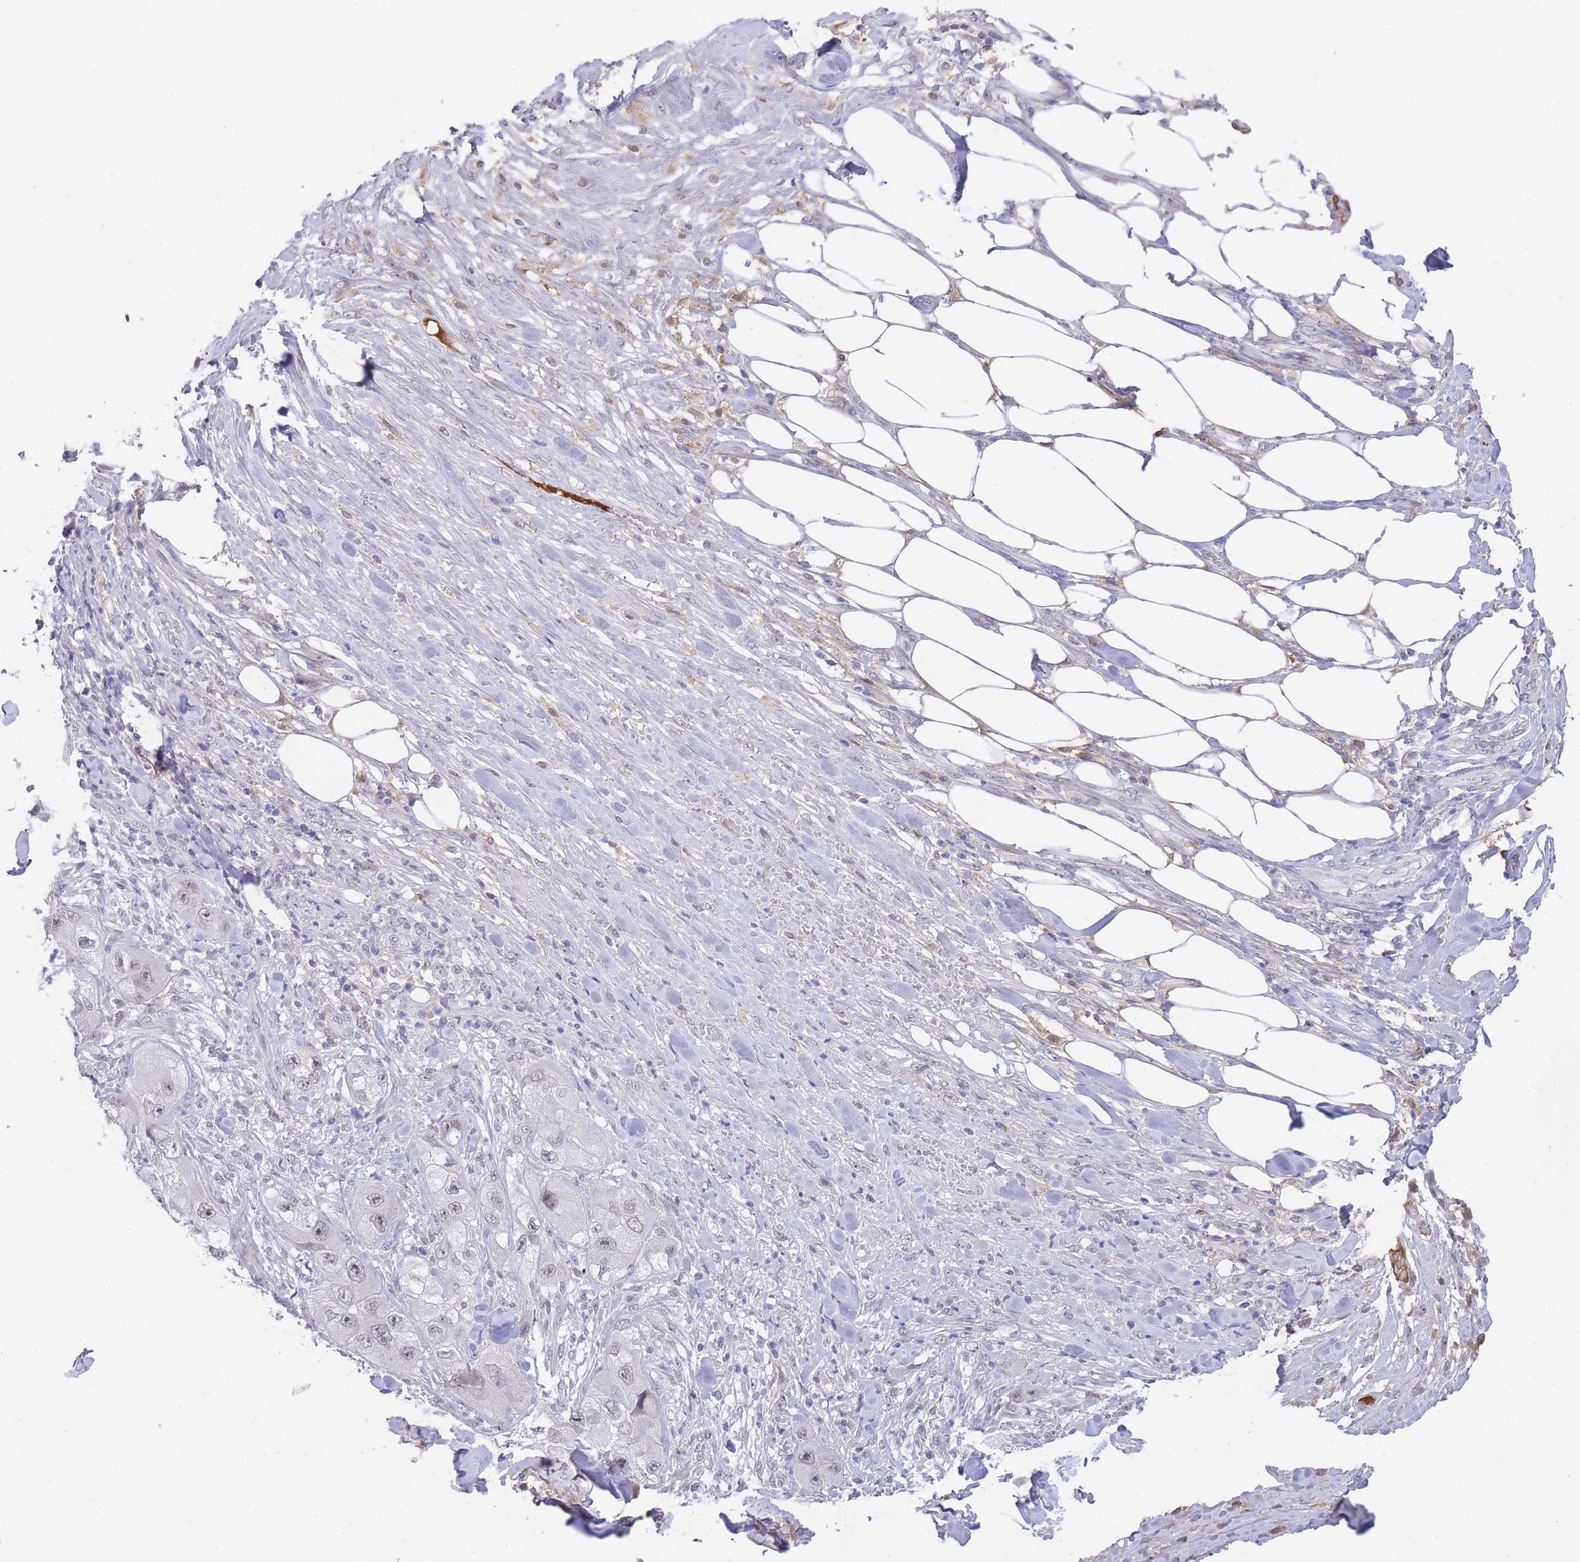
{"staining": {"intensity": "weak", "quantity": "<25%", "location": "nuclear"}, "tissue": "skin cancer", "cell_type": "Tumor cells", "image_type": "cancer", "snomed": [{"axis": "morphology", "description": "Squamous cell carcinoma, NOS"}, {"axis": "topography", "description": "Skin"}, {"axis": "topography", "description": "Subcutis"}], "caption": "Immunohistochemistry histopathology image of skin squamous cell carcinoma stained for a protein (brown), which exhibits no staining in tumor cells.", "gene": "SLC25A33", "patient": {"sex": "male", "age": 73}}